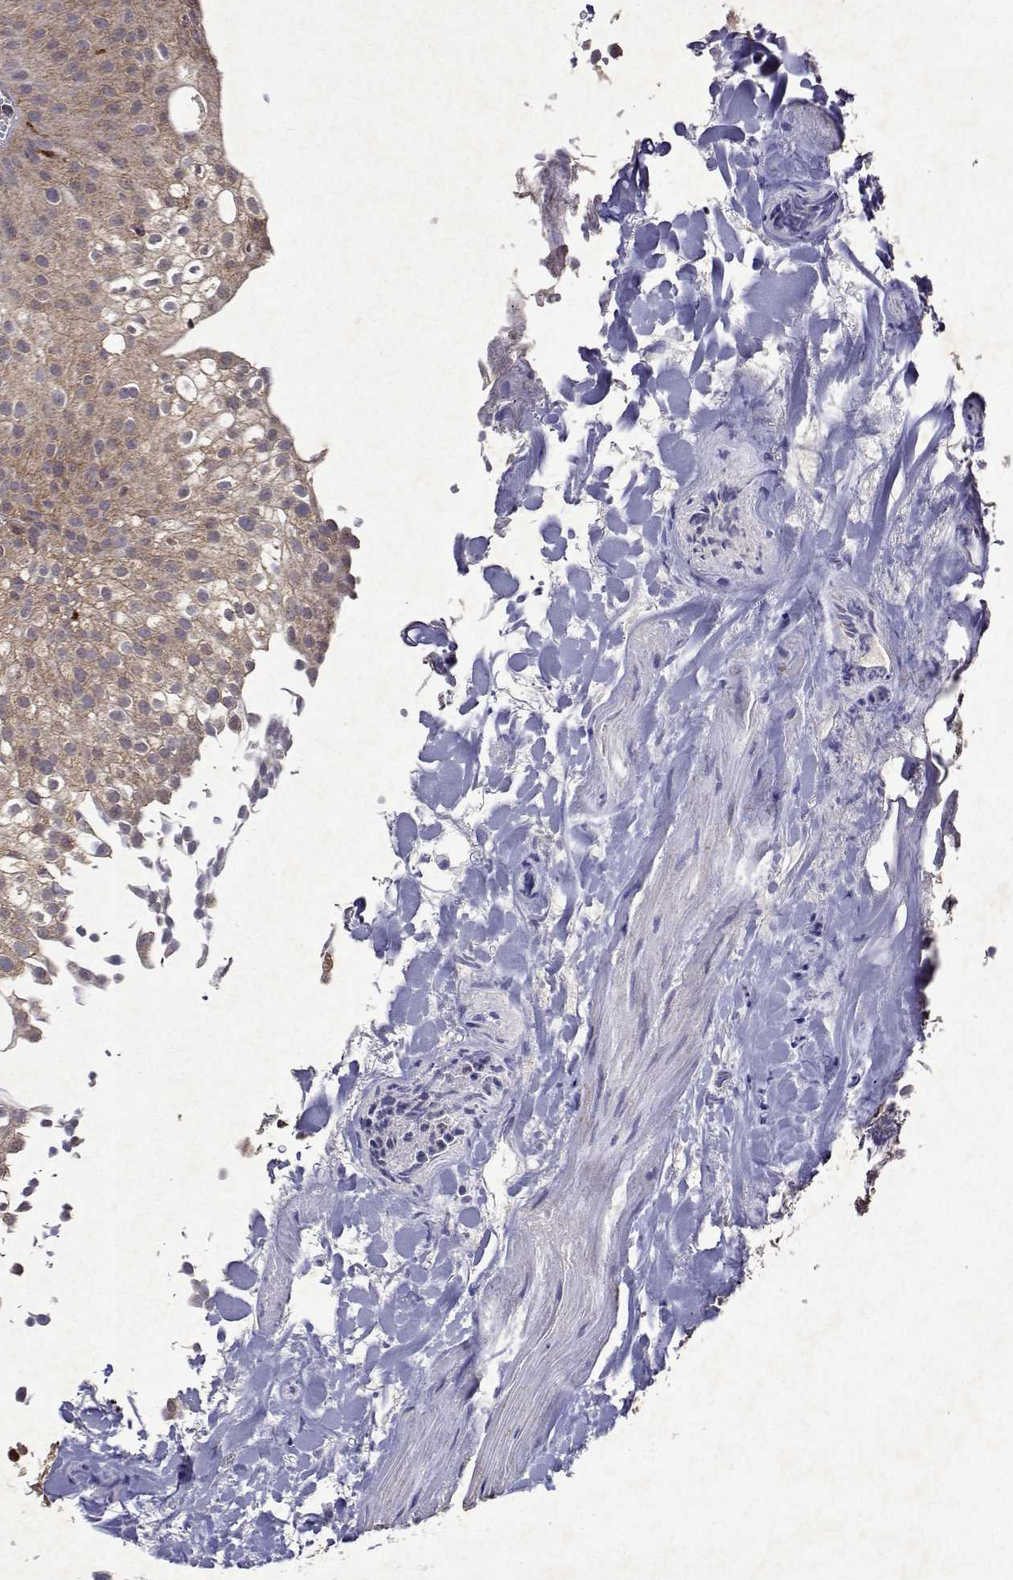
{"staining": {"intensity": "weak", "quantity": ">75%", "location": "cytoplasmic/membranous"}, "tissue": "urothelial cancer", "cell_type": "Tumor cells", "image_type": "cancer", "snomed": [{"axis": "morphology", "description": "Urothelial carcinoma, Low grade"}, {"axis": "topography", "description": "Urinary bladder"}], "caption": "The immunohistochemical stain highlights weak cytoplasmic/membranous positivity in tumor cells of urothelial cancer tissue. Nuclei are stained in blue.", "gene": "APAF1", "patient": {"sex": "male", "age": 70}}